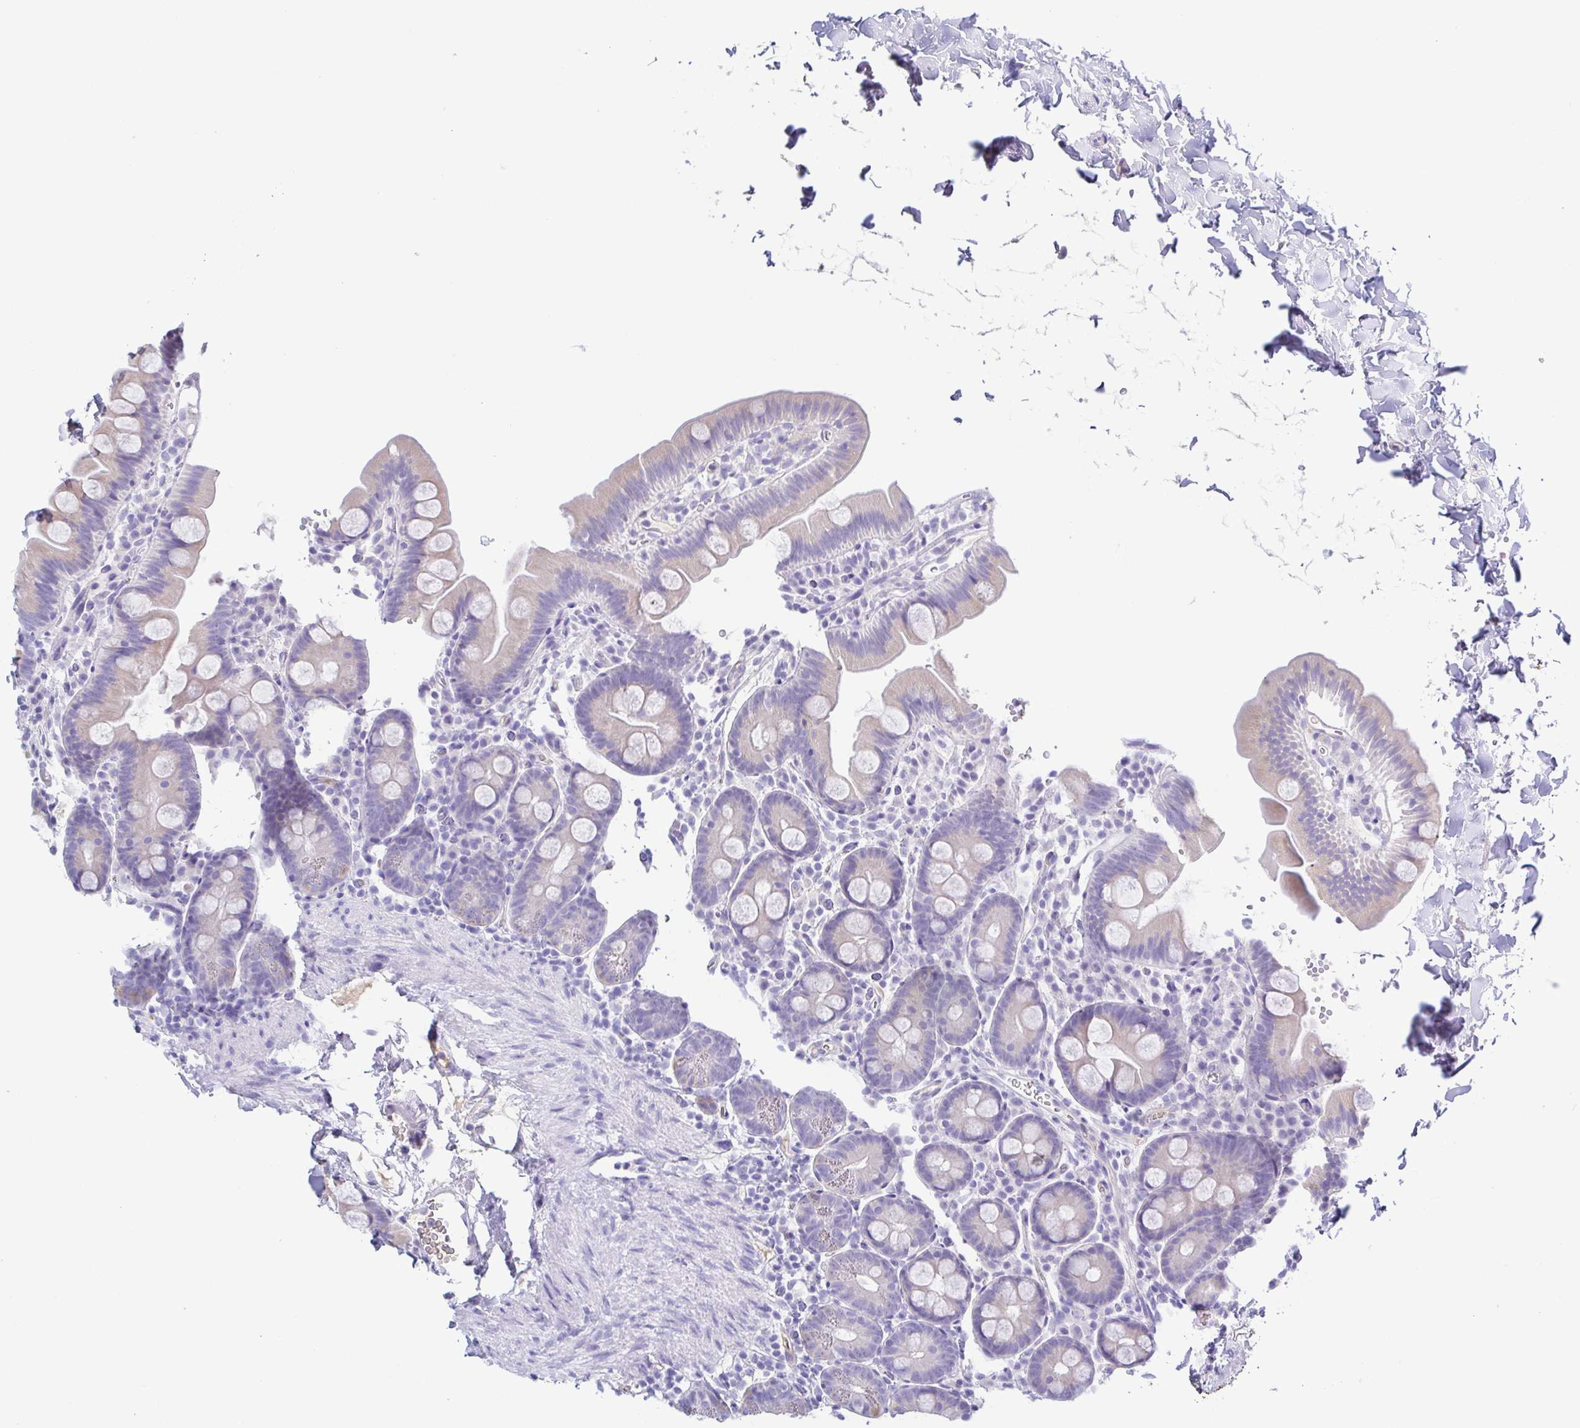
{"staining": {"intensity": "weak", "quantity": "<25%", "location": "cytoplasmic/membranous"}, "tissue": "small intestine", "cell_type": "Glandular cells", "image_type": "normal", "snomed": [{"axis": "morphology", "description": "Normal tissue, NOS"}, {"axis": "topography", "description": "Small intestine"}], "caption": "A histopathology image of small intestine stained for a protein displays no brown staining in glandular cells. (DAB IHC visualized using brightfield microscopy, high magnification).", "gene": "A1BG", "patient": {"sex": "female", "age": 68}}